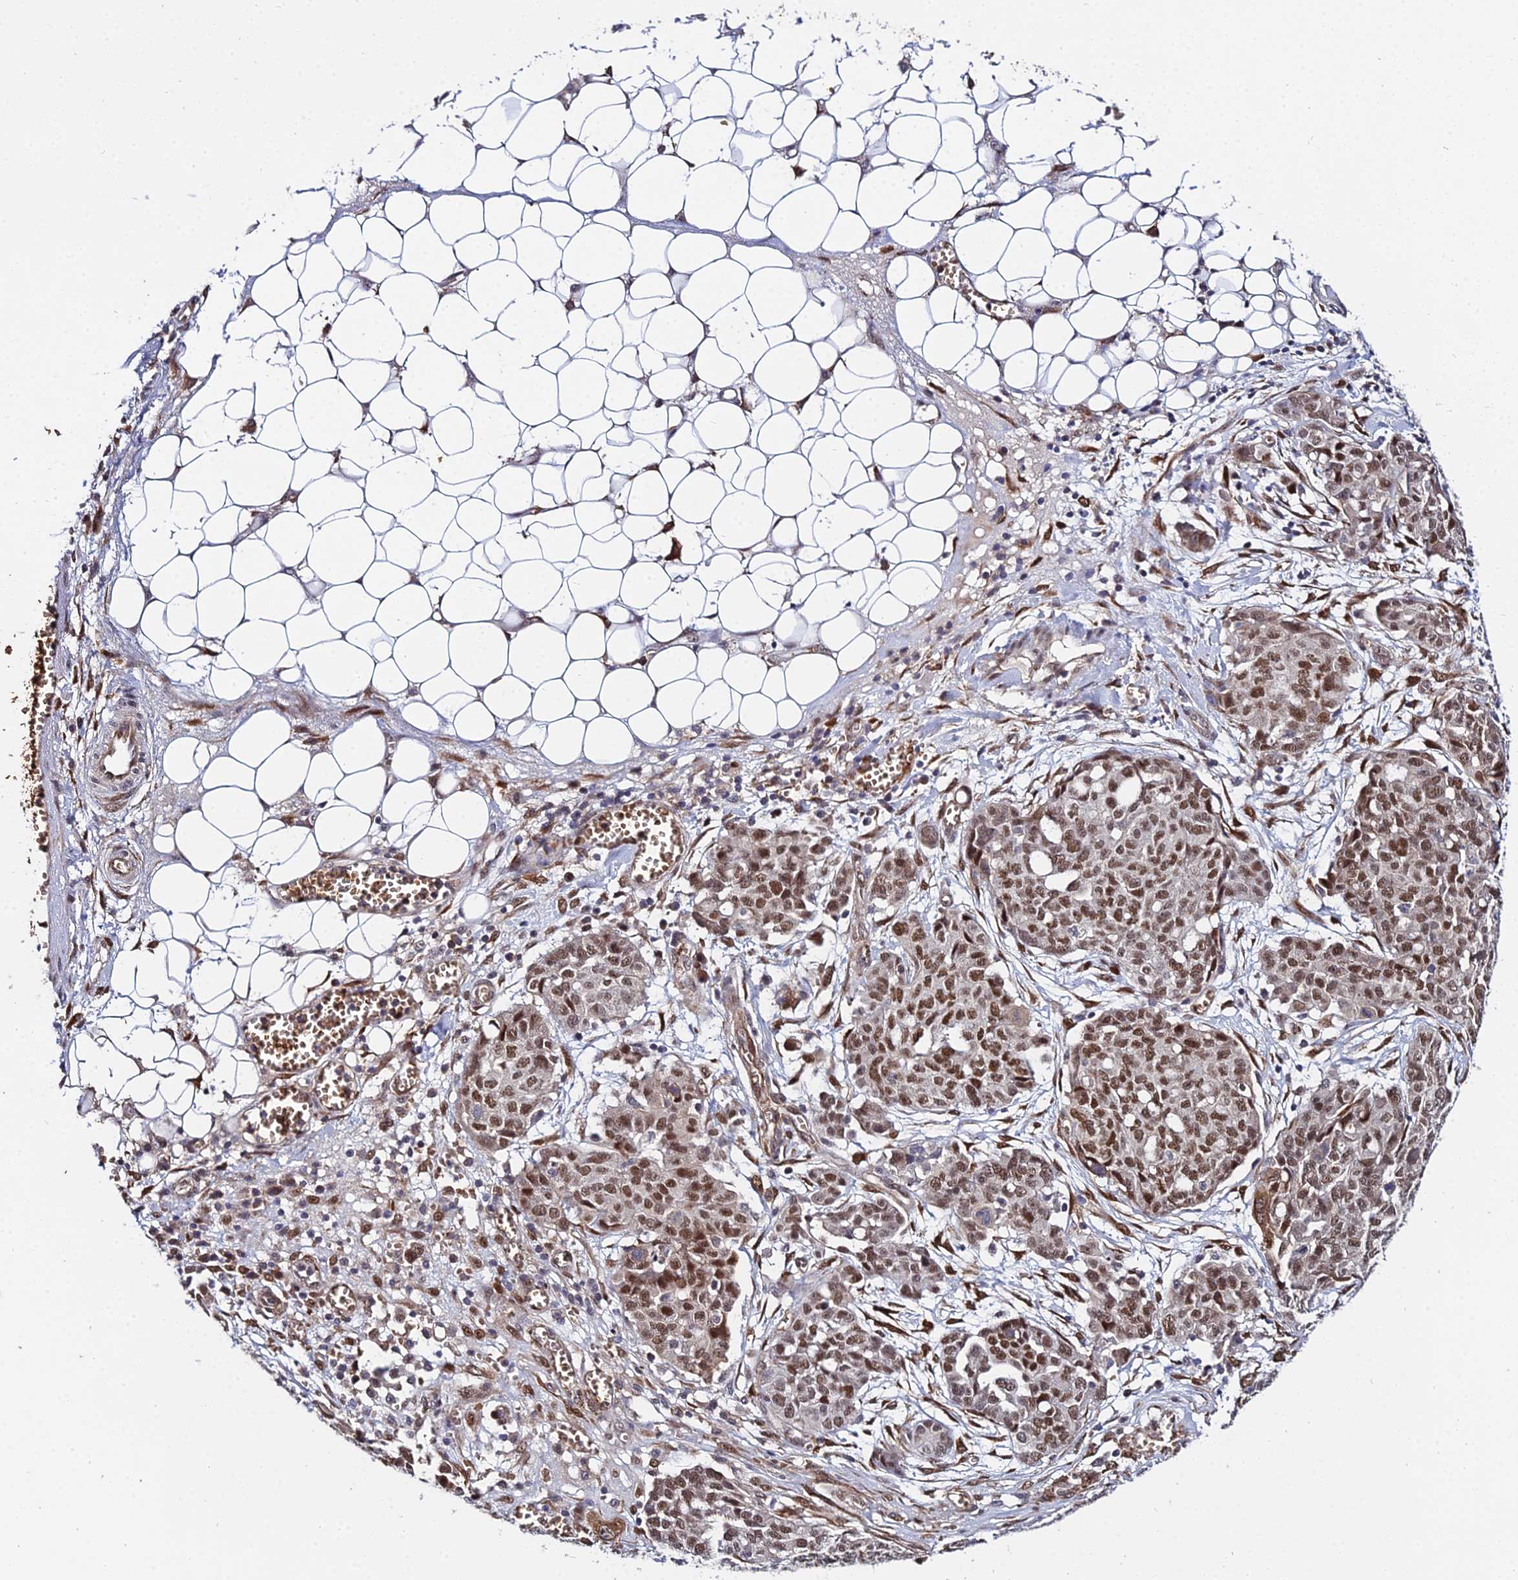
{"staining": {"intensity": "strong", "quantity": ">75%", "location": "nuclear"}, "tissue": "ovarian cancer", "cell_type": "Tumor cells", "image_type": "cancer", "snomed": [{"axis": "morphology", "description": "Cystadenocarcinoma, serous, NOS"}, {"axis": "topography", "description": "Soft tissue"}, {"axis": "topography", "description": "Ovary"}], "caption": "DAB immunohistochemical staining of ovarian cancer exhibits strong nuclear protein positivity in approximately >75% of tumor cells.", "gene": "BCL9", "patient": {"sex": "female", "age": 57}}